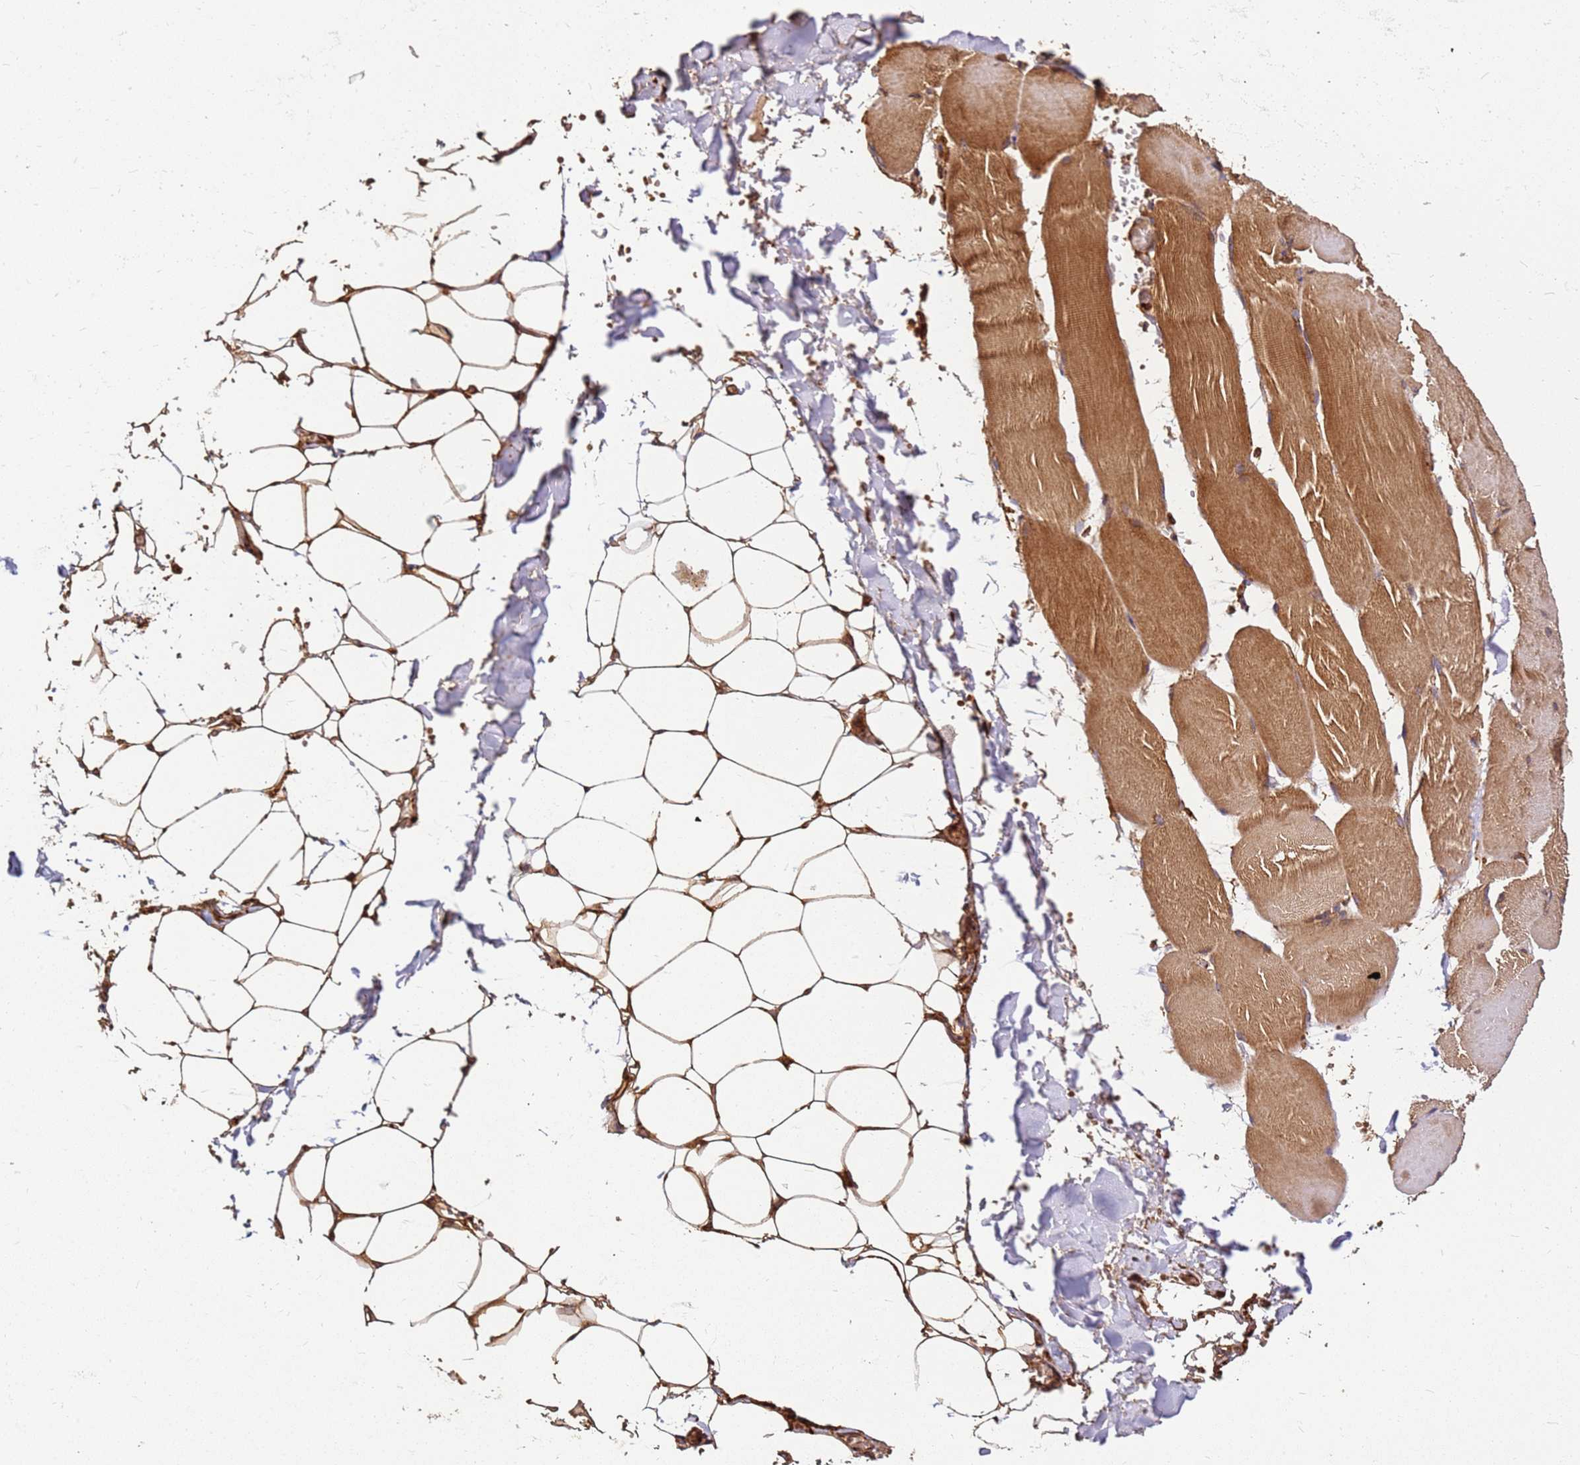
{"staining": {"intensity": "strong", "quantity": ">75%", "location": "cytoplasmic/membranous"}, "tissue": "adipose tissue", "cell_type": "Adipocytes", "image_type": "normal", "snomed": [{"axis": "morphology", "description": "Normal tissue, NOS"}, {"axis": "topography", "description": "Skeletal muscle"}, {"axis": "topography", "description": "Peripheral nerve tissue"}], "caption": "An immunohistochemistry photomicrograph of unremarkable tissue is shown. Protein staining in brown labels strong cytoplasmic/membranous positivity in adipose tissue within adipocytes.", "gene": "DVL3", "patient": {"sex": "female", "age": 55}}